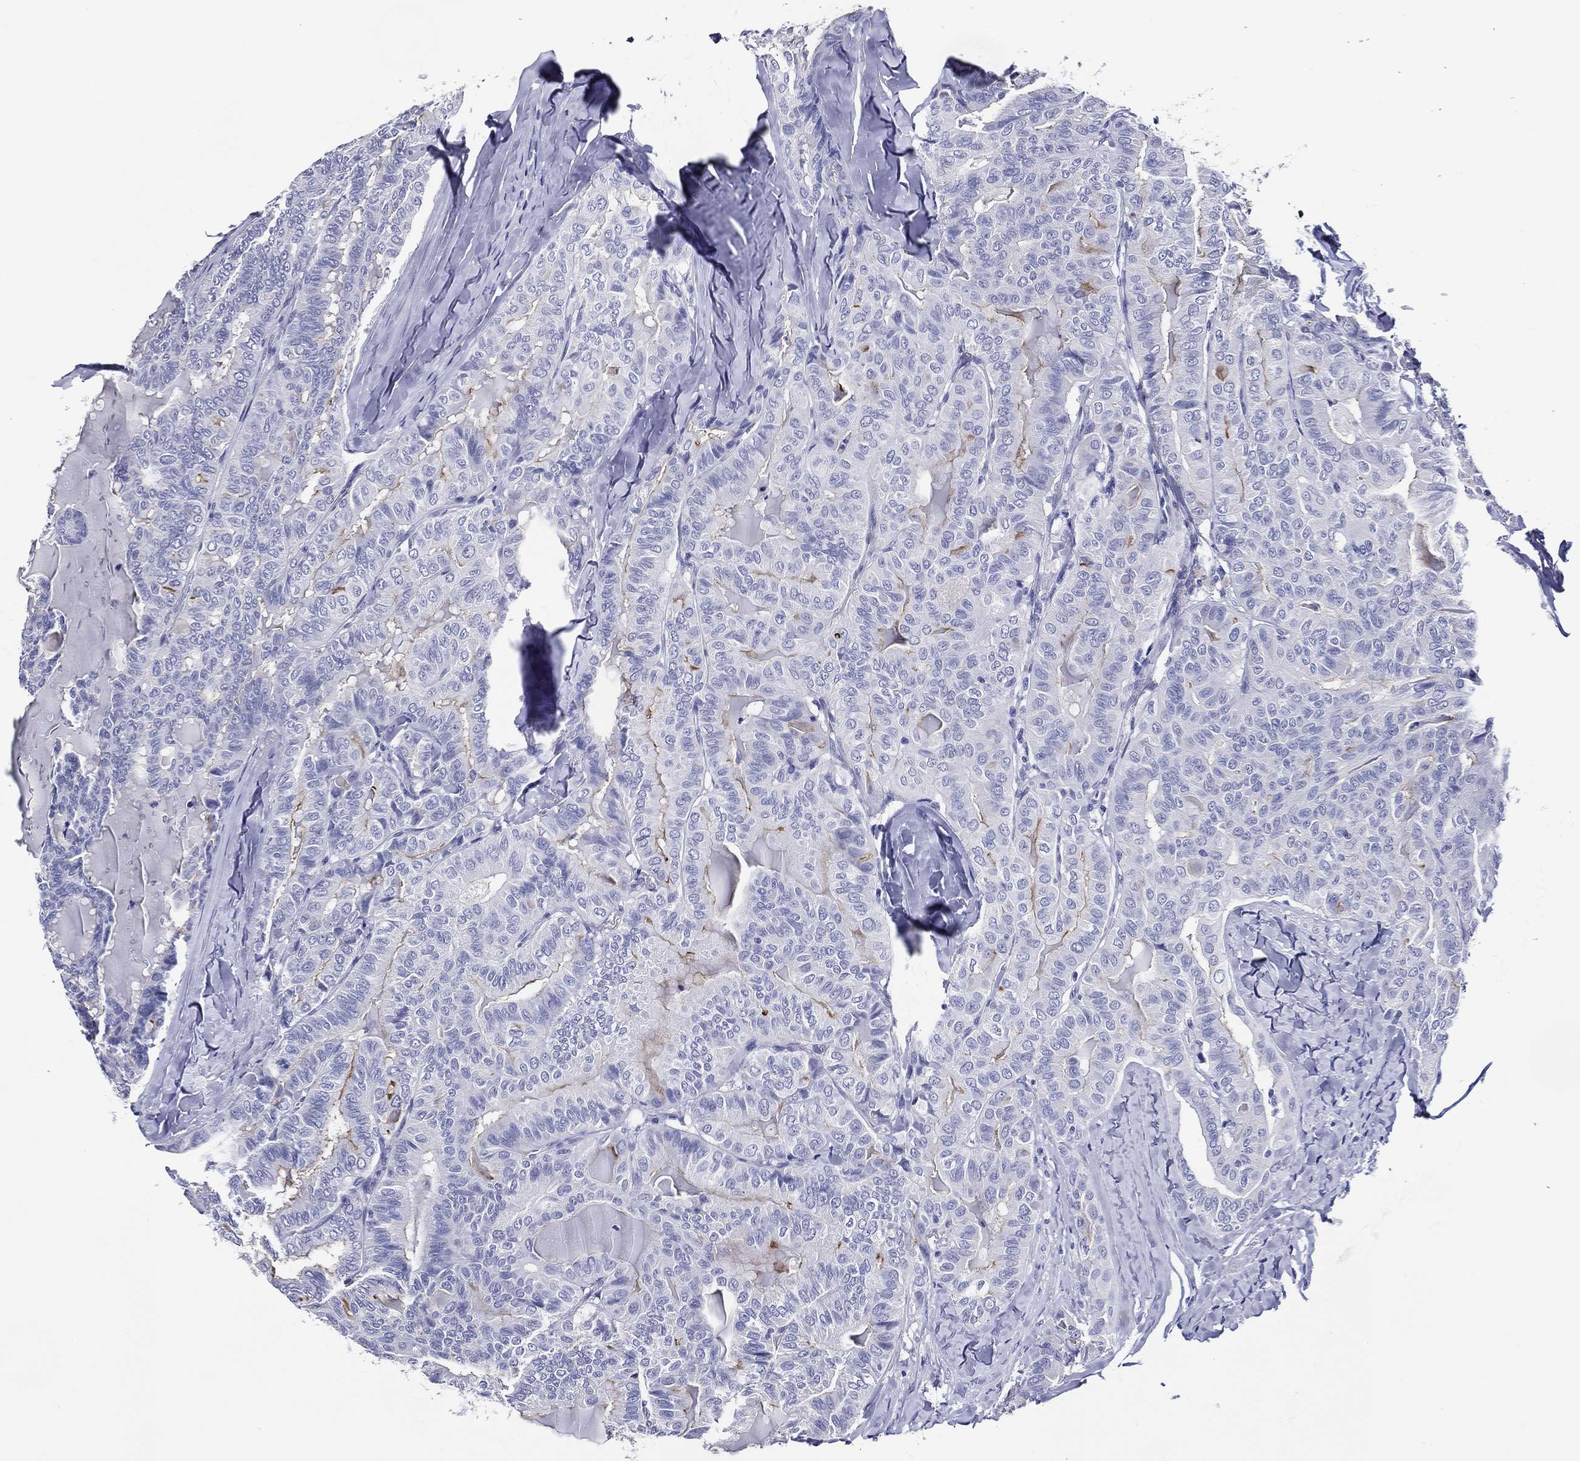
{"staining": {"intensity": "moderate", "quantity": "<25%", "location": "cytoplasmic/membranous"}, "tissue": "thyroid cancer", "cell_type": "Tumor cells", "image_type": "cancer", "snomed": [{"axis": "morphology", "description": "Papillary adenocarcinoma, NOS"}, {"axis": "topography", "description": "Thyroid gland"}], "caption": "Tumor cells show low levels of moderate cytoplasmic/membranous positivity in approximately <25% of cells in thyroid cancer.", "gene": "ACE2", "patient": {"sex": "female", "age": 68}}